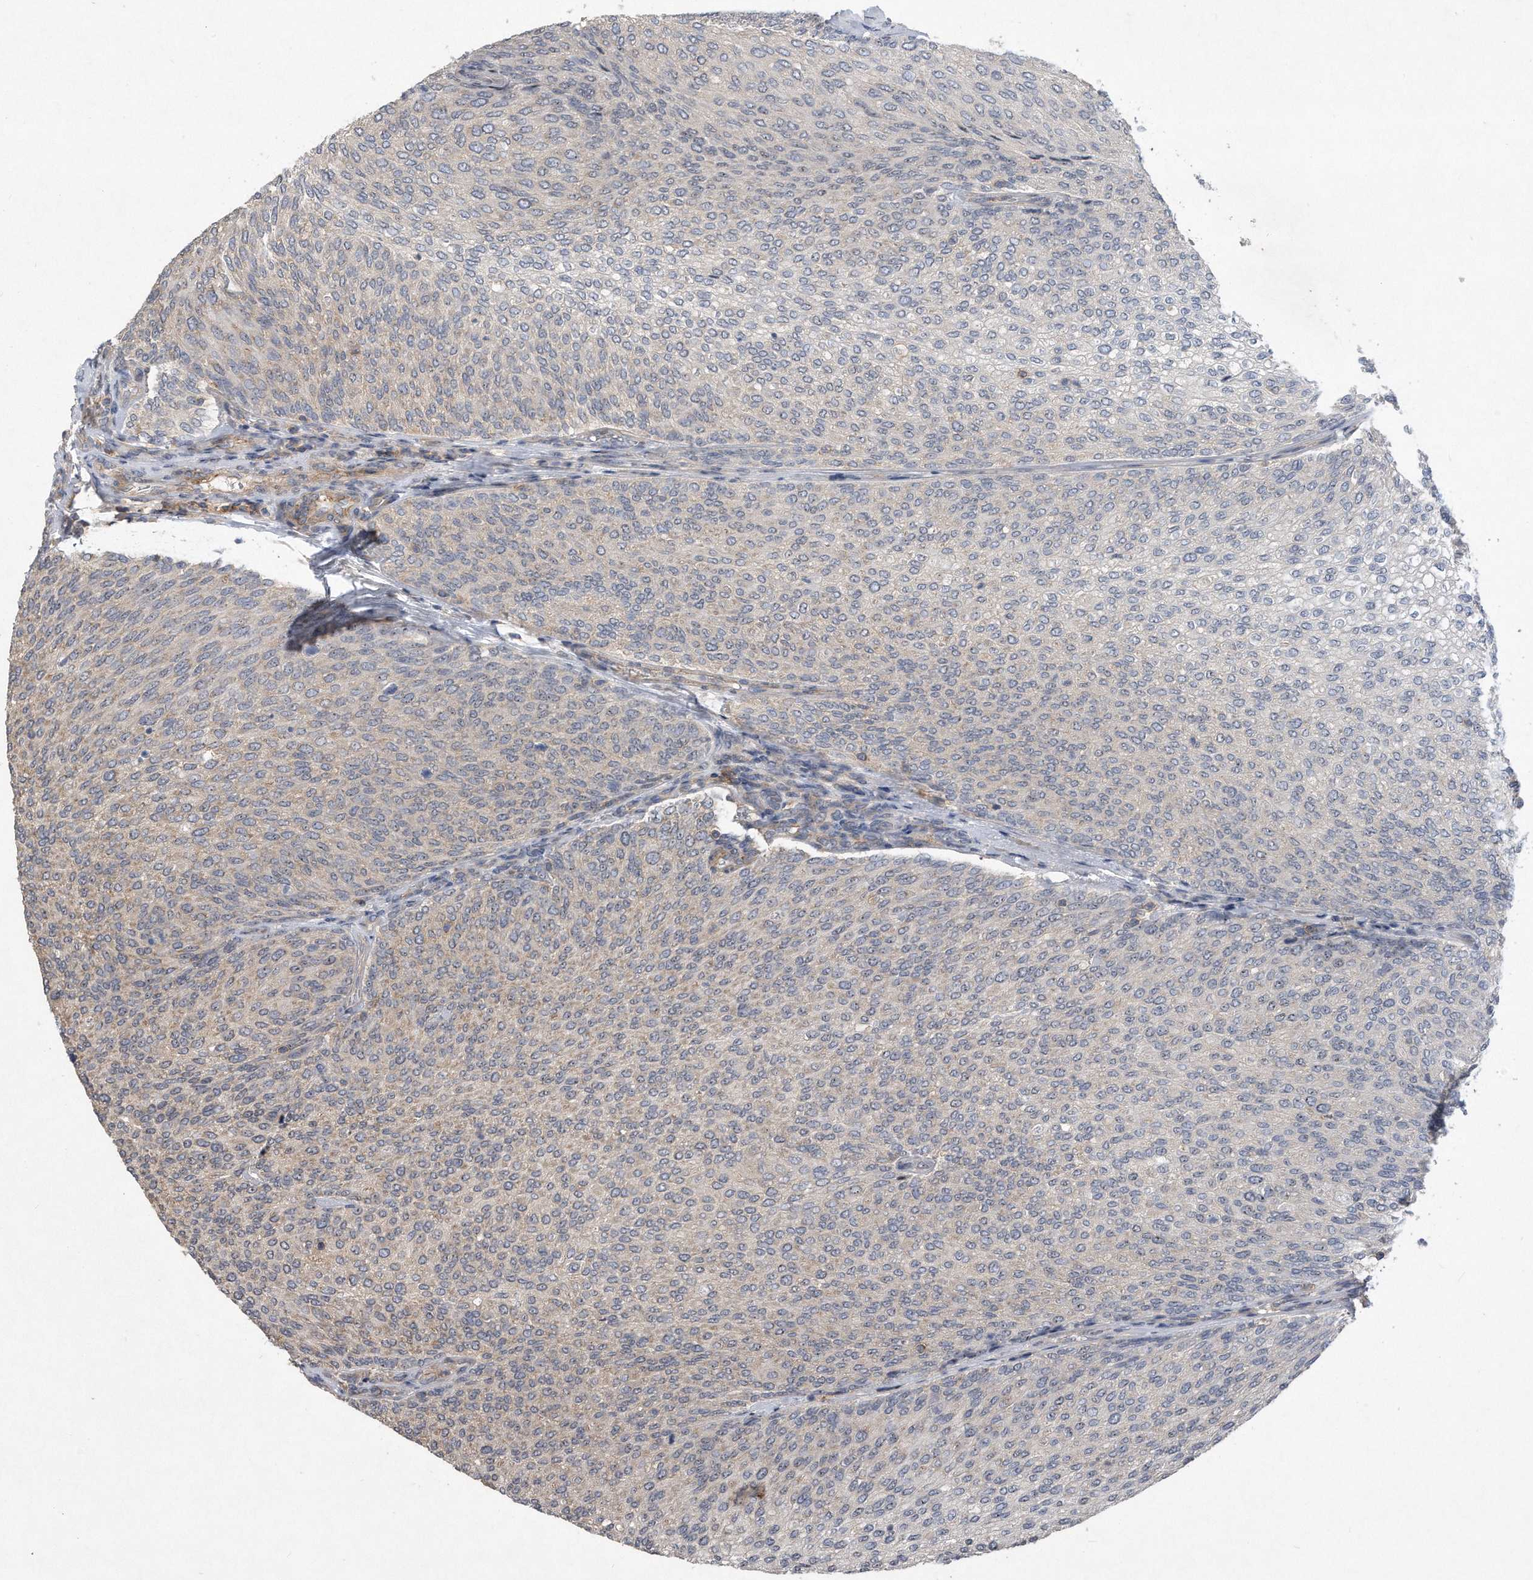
{"staining": {"intensity": "weak", "quantity": "<25%", "location": "cytoplasmic/membranous"}, "tissue": "urothelial cancer", "cell_type": "Tumor cells", "image_type": "cancer", "snomed": [{"axis": "morphology", "description": "Urothelial carcinoma, Low grade"}, {"axis": "topography", "description": "Urinary bladder"}], "caption": "Histopathology image shows no protein positivity in tumor cells of urothelial cancer tissue. (Immunohistochemistry, brightfield microscopy, high magnification).", "gene": "PGBD2", "patient": {"sex": "female", "age": 79}}